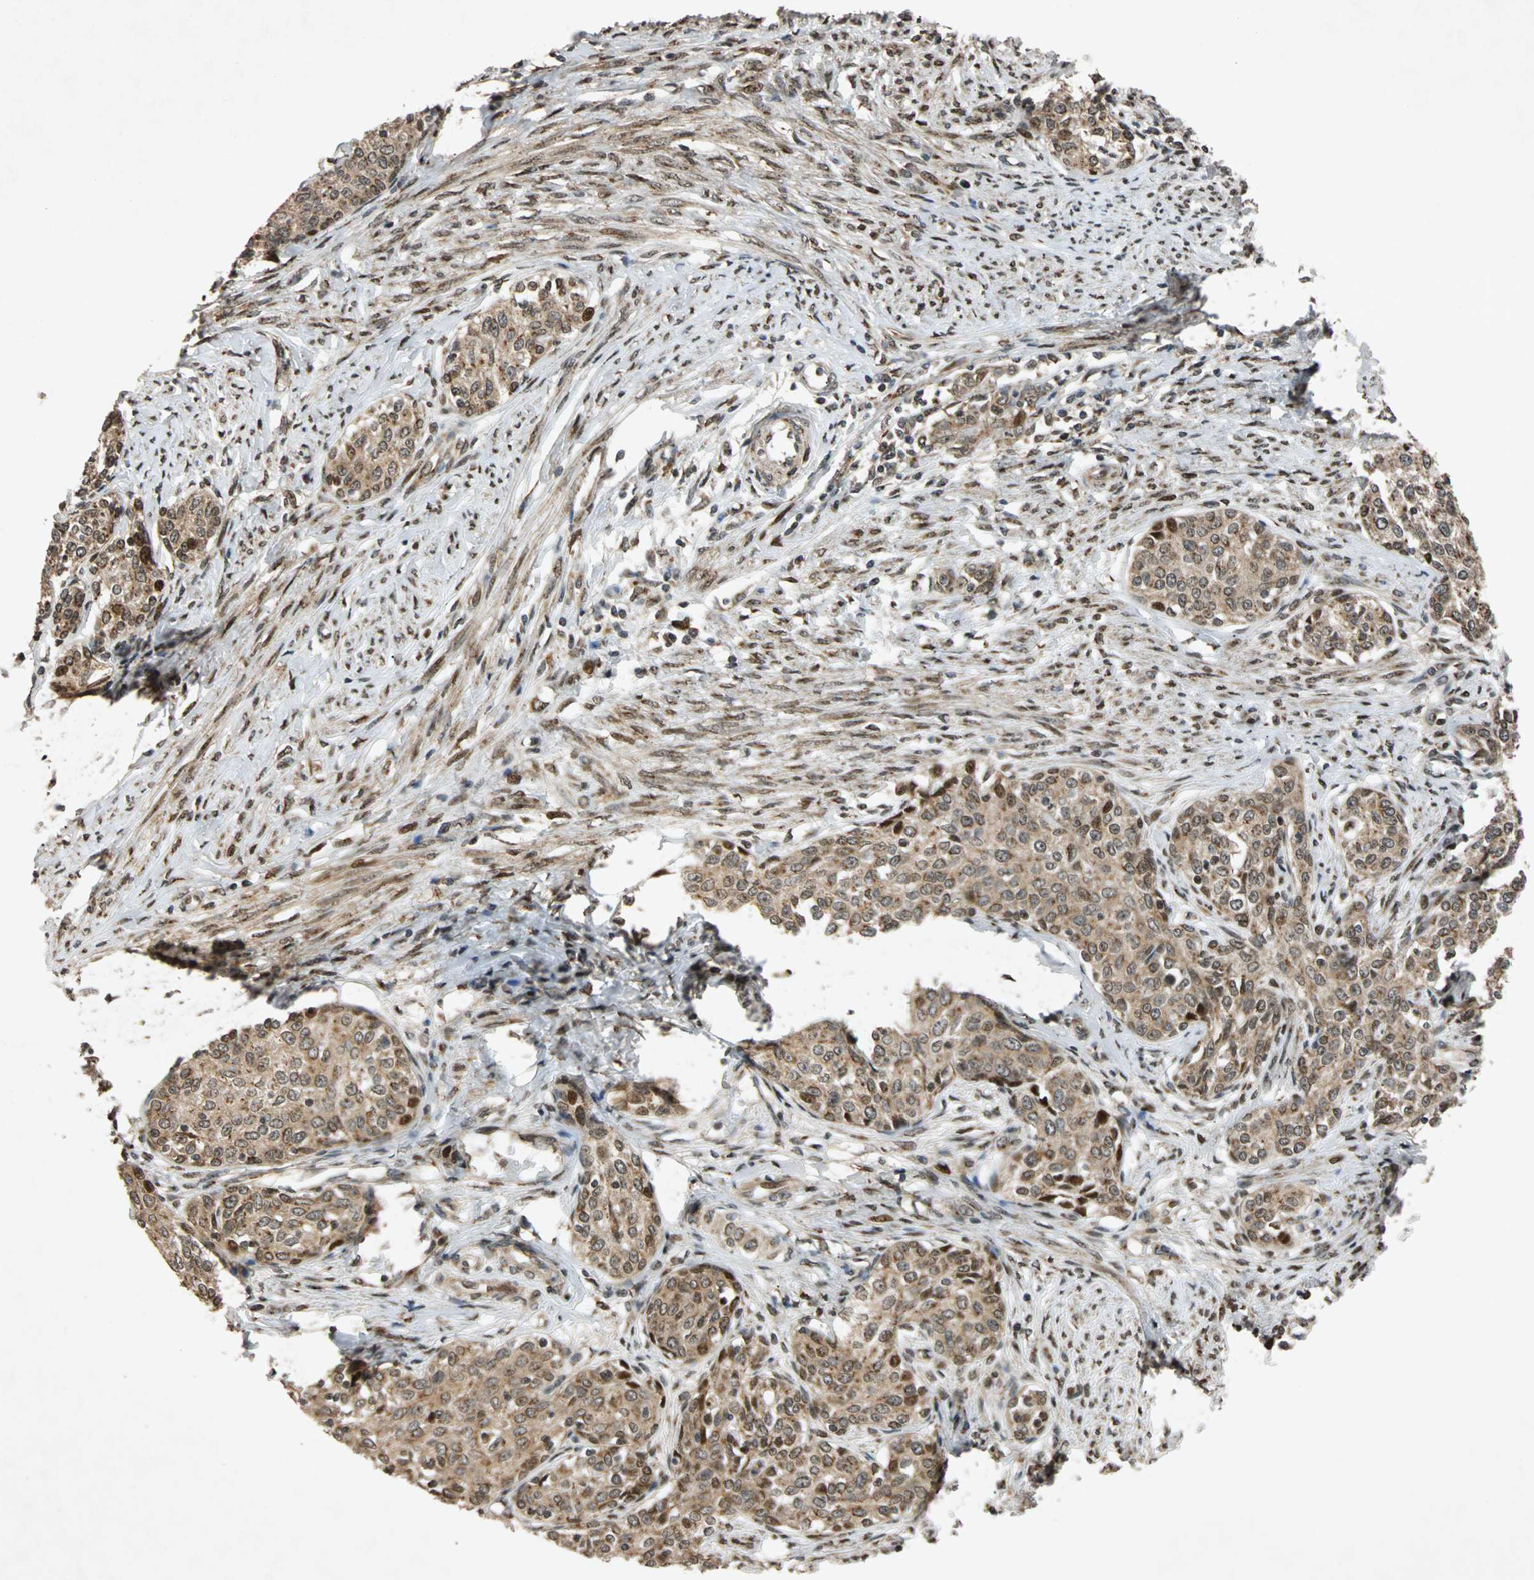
{"staining": {"intensity": "moderate", "quantity": ">75%", "location": "cytoplasmic/membranous,nuclear"}, "tissue": "cervical cancer", "cell_type": "Tumor cells", "image_type": "cancer", "snomed": [{"axis": "morphology", "description": "Squamous cell carcinoma, NOS"}, {"axis": "morphology", "description": "Adenocarcinoma, NOS"}, {"axis": "topography", "description": "Cervix"}], "caption": "This is a histology image of immunohistochemistry (IHC) staining of adenocarcinoma (cervical), which shows moderate staining in the cytoplasmic/membranous and nuclear of tumor cells.", "gene": "USP31", "patient": {"sex": "female", "age": 52}}